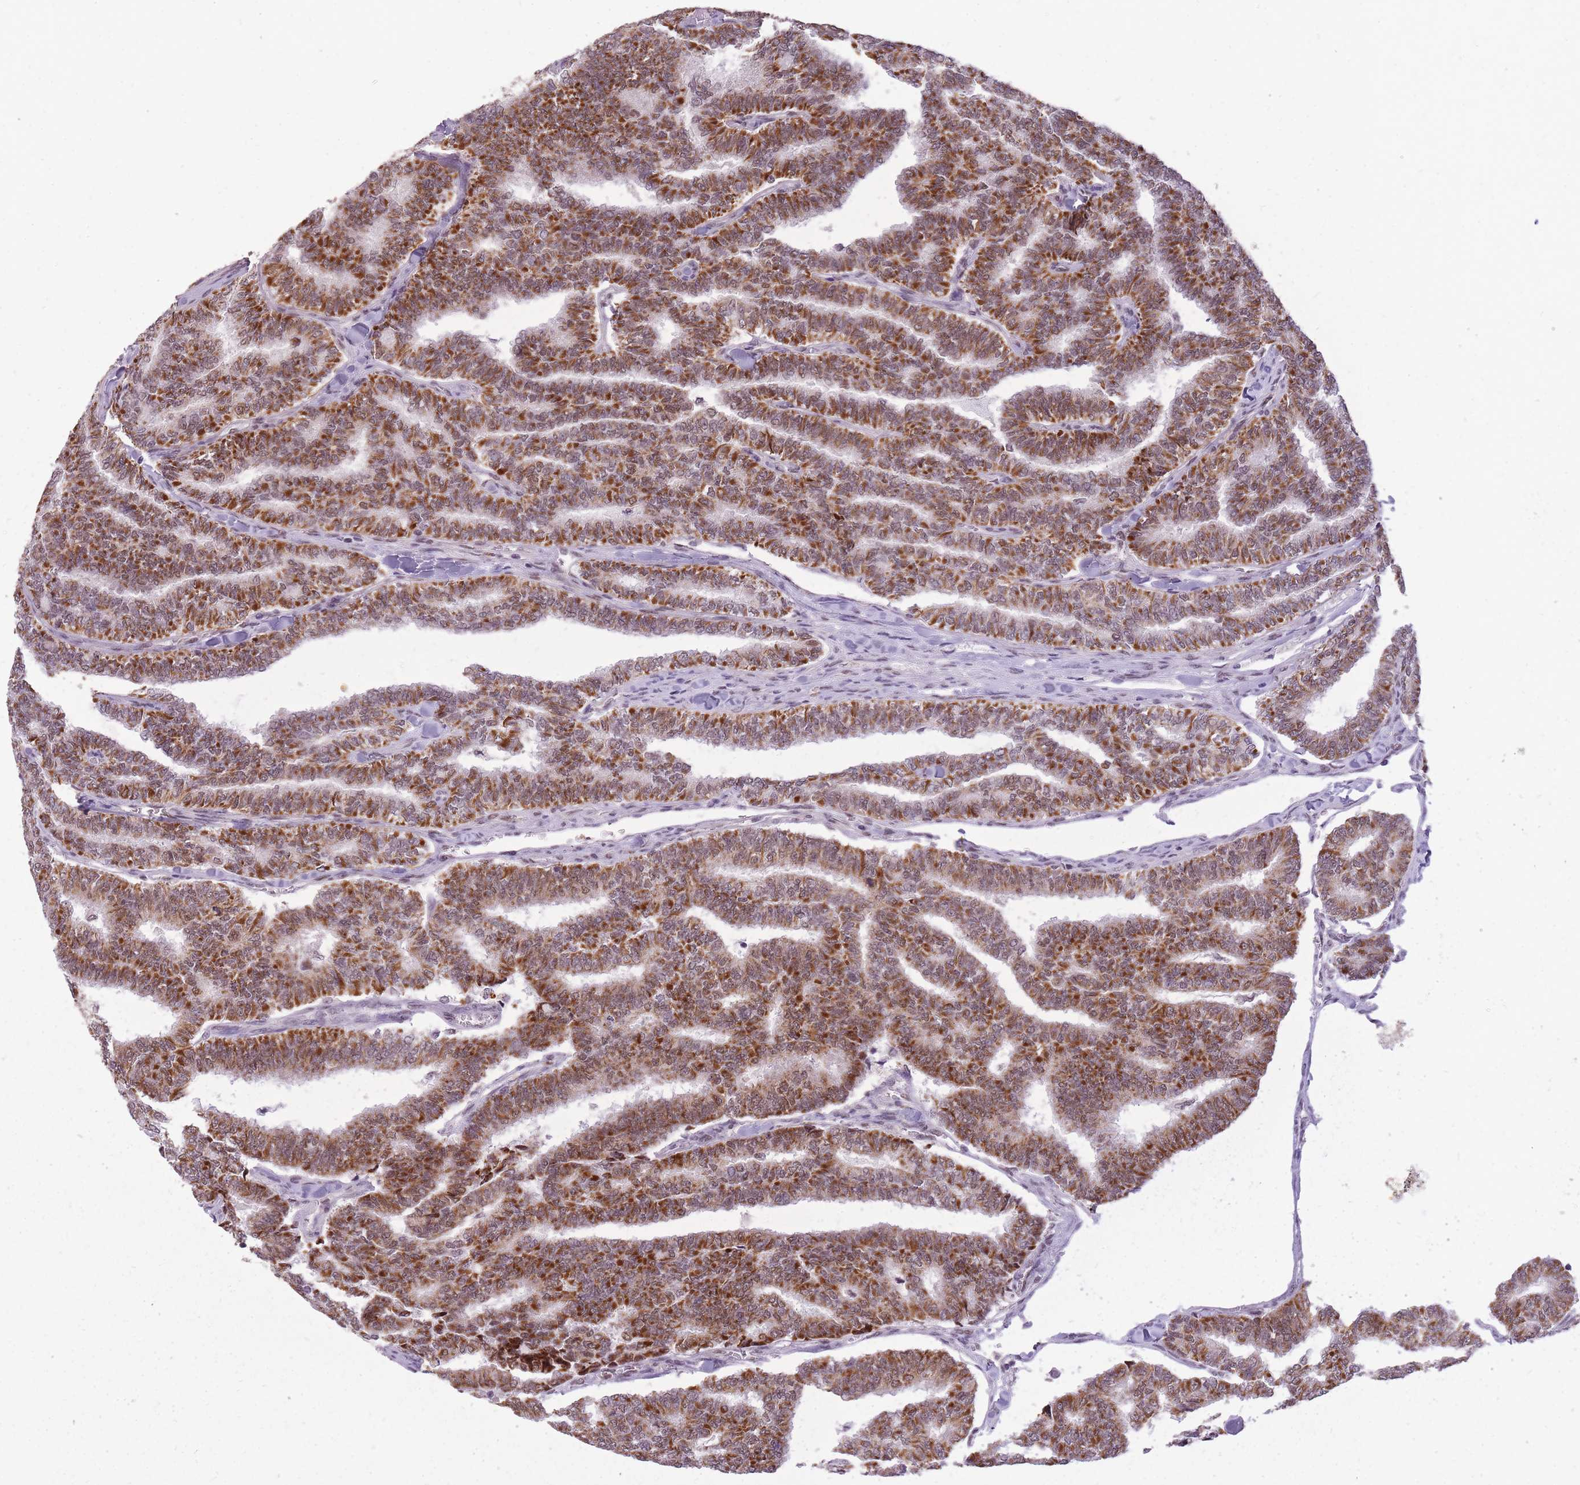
{"staining": {"intensity": "strong", "quantity": ">75%", "location": "cytoplasmic/membranous"}, "tissue": "thyroid cancer", "cell_type": "Tumor cells", "image_type": "cancer", "snomed": [{"axis": "morphology", "description": "Papillary adenocarcinoma, NOS"}, {"axis": "topography", "description": "Thyroid gland"}], "caption": "Strong cytoplasmic/membranous expression is appreciated in approximately >75% of tumor cells in thyroid papillary adenocarcinoma.", "gene": "TIGD1", "patient": {"sex": "female", "age": 35}}